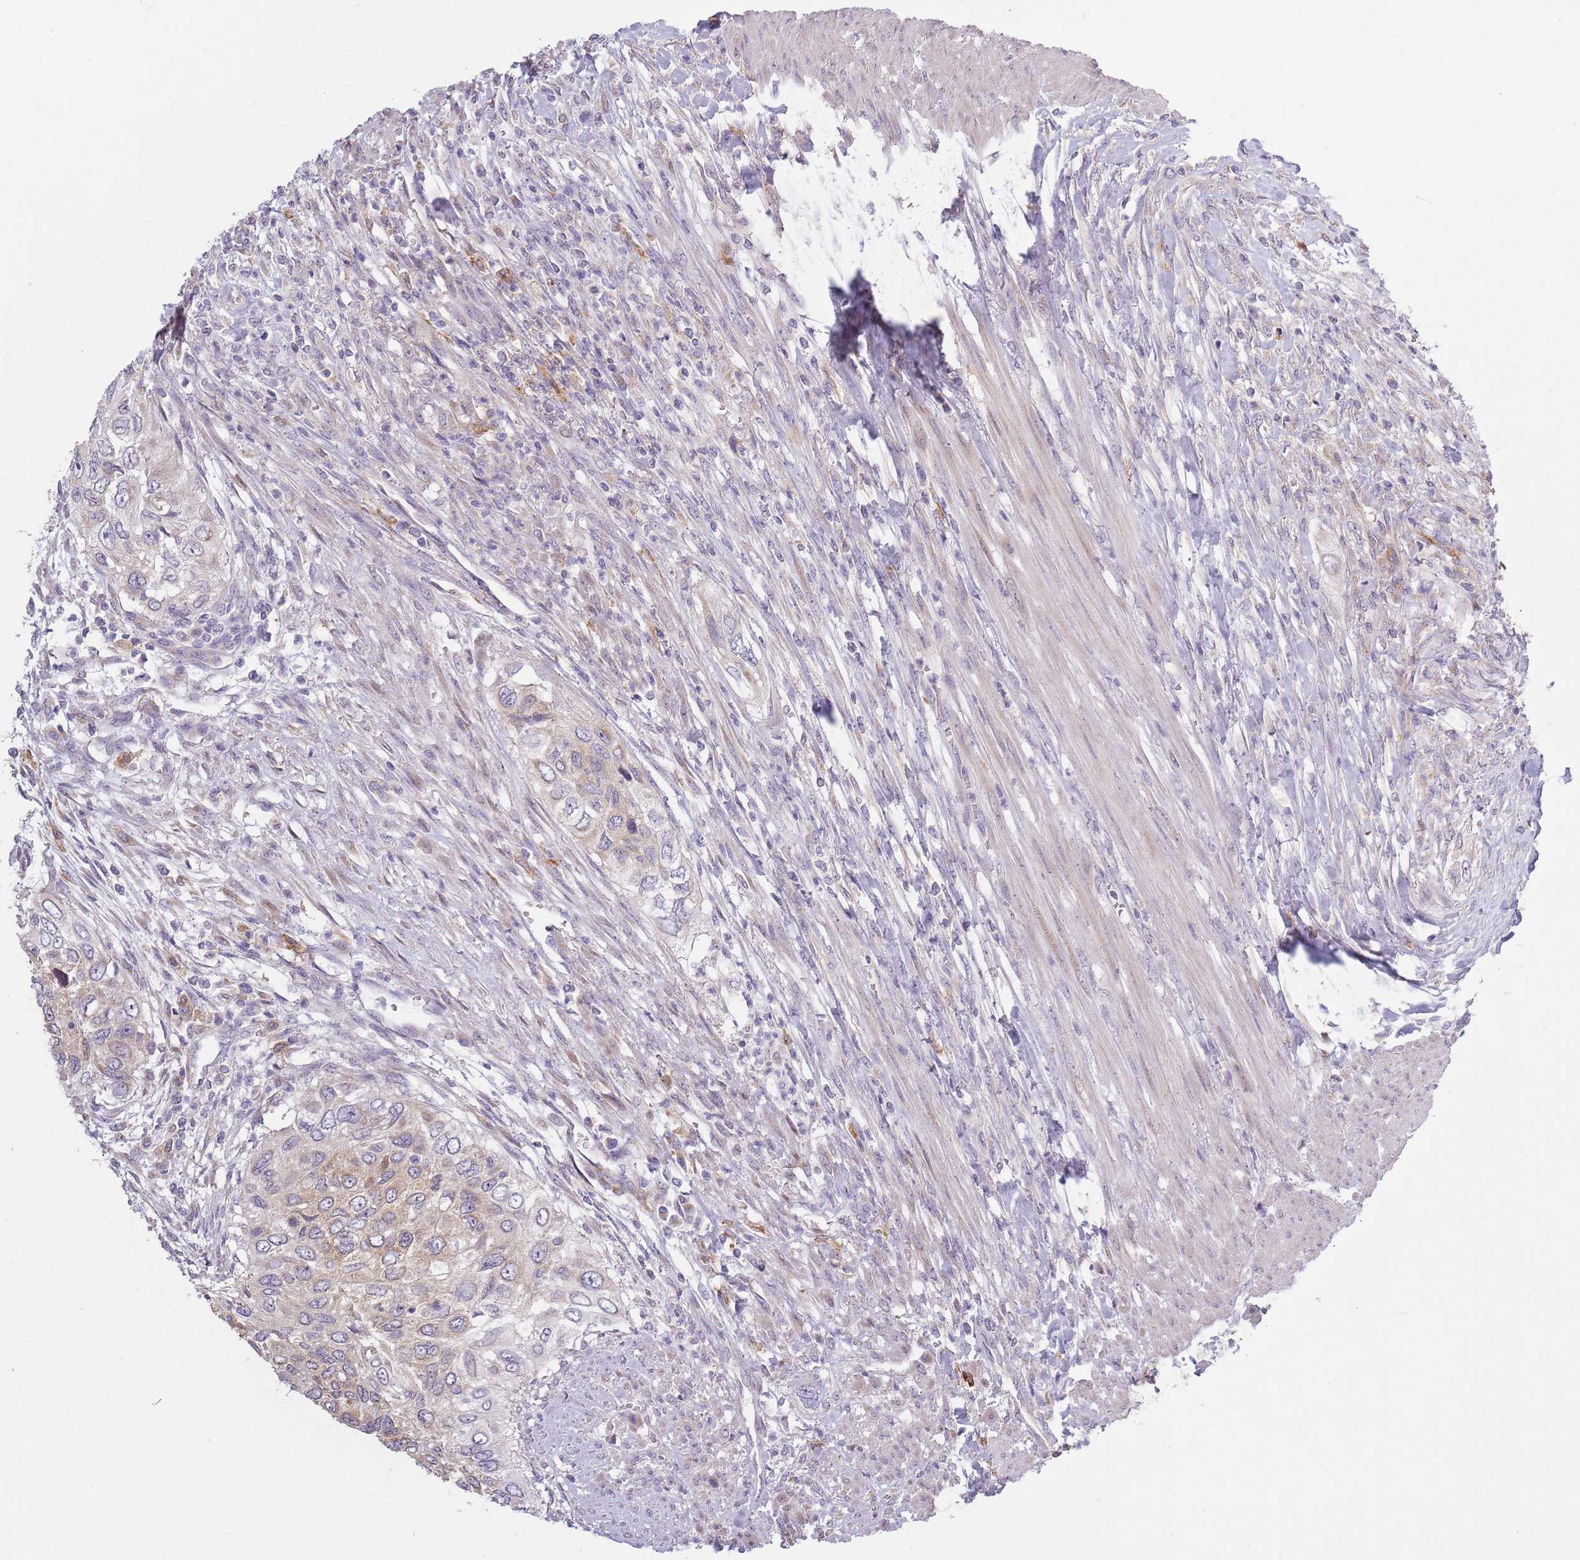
{"staining": {"intensity": "weak", "quantity": "<25%", "location": "cytoplasmic/membranous"}, "tissue": "urothelial cancer", "cell_type": "Tumor cells", "image_type": "cancer", "snomed": [{"axis": "morphology", "description": "Urothelial carcinoma, High grade"}, {"axis": "topography", "description": "Urinary bladder"}], "caption": "Tumor cells show no significant expression in urothelial cancer.", "gene": "COQ5", "patient": {"sex": "female", "age": 60}}